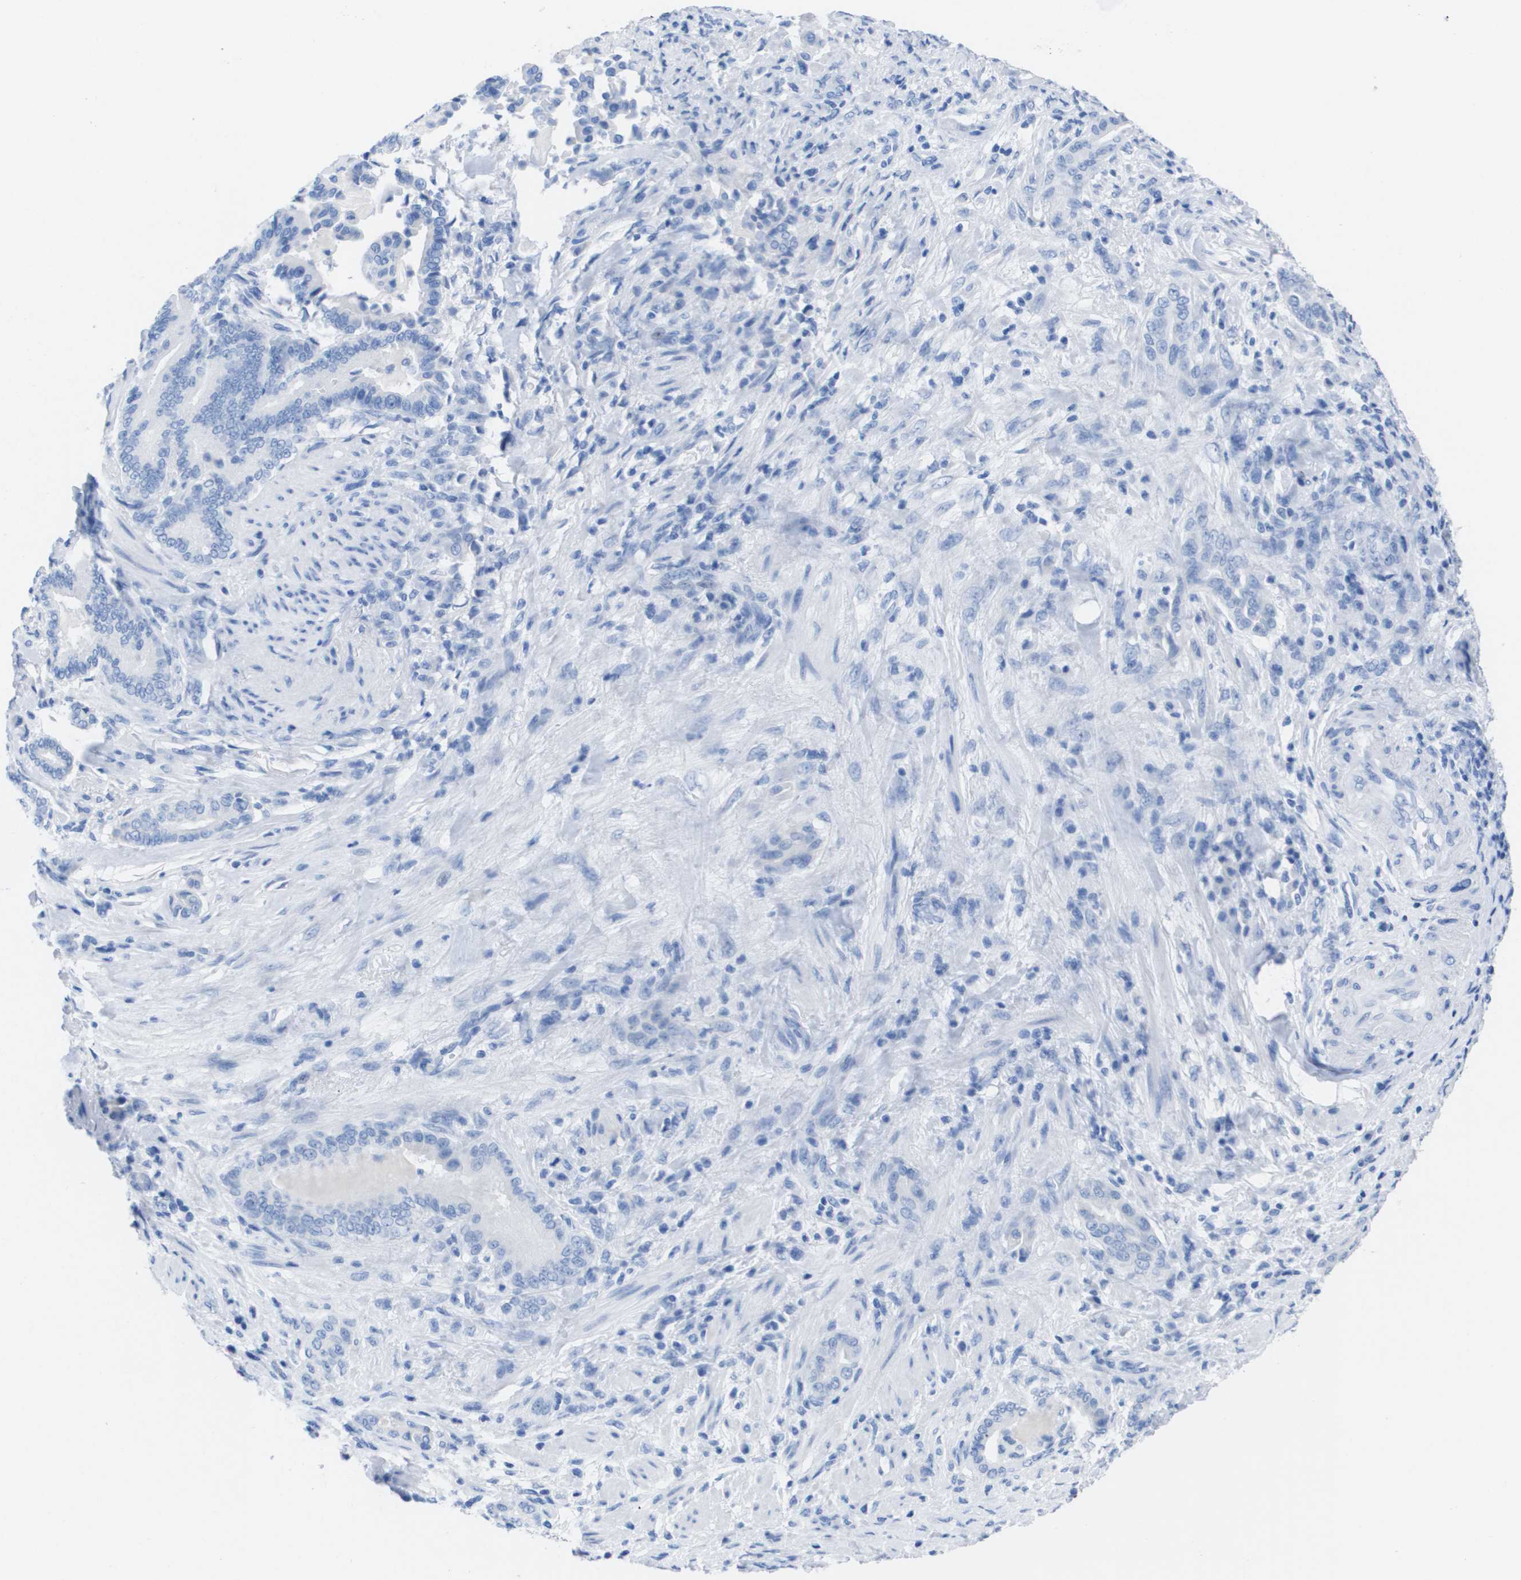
{"staining": {"intensity": "negative", "quantity": "none", "location": "none"}, "tissue": "pancreatic cancer", "cell_type": "Tumor cells", "image_type": "cancer", "snomed": [{"axis": "morphology", "description": "Normal tissue, NOS"}, {"axis": "morphology", "description": "Adenocarcinoma, NOS"}, {"axis": "topography", "description": "Pancreas"}], "caption": "Pancreatic adenocarcinoma was stained to show a protein in brown. There is no significant staining in tumor cells. (DAB (3,3'-diaminobenzidine) immunohistochemistry, high magnification).", "gene": "KCNA3", "patient": {"sex": "male", "age": 63}}